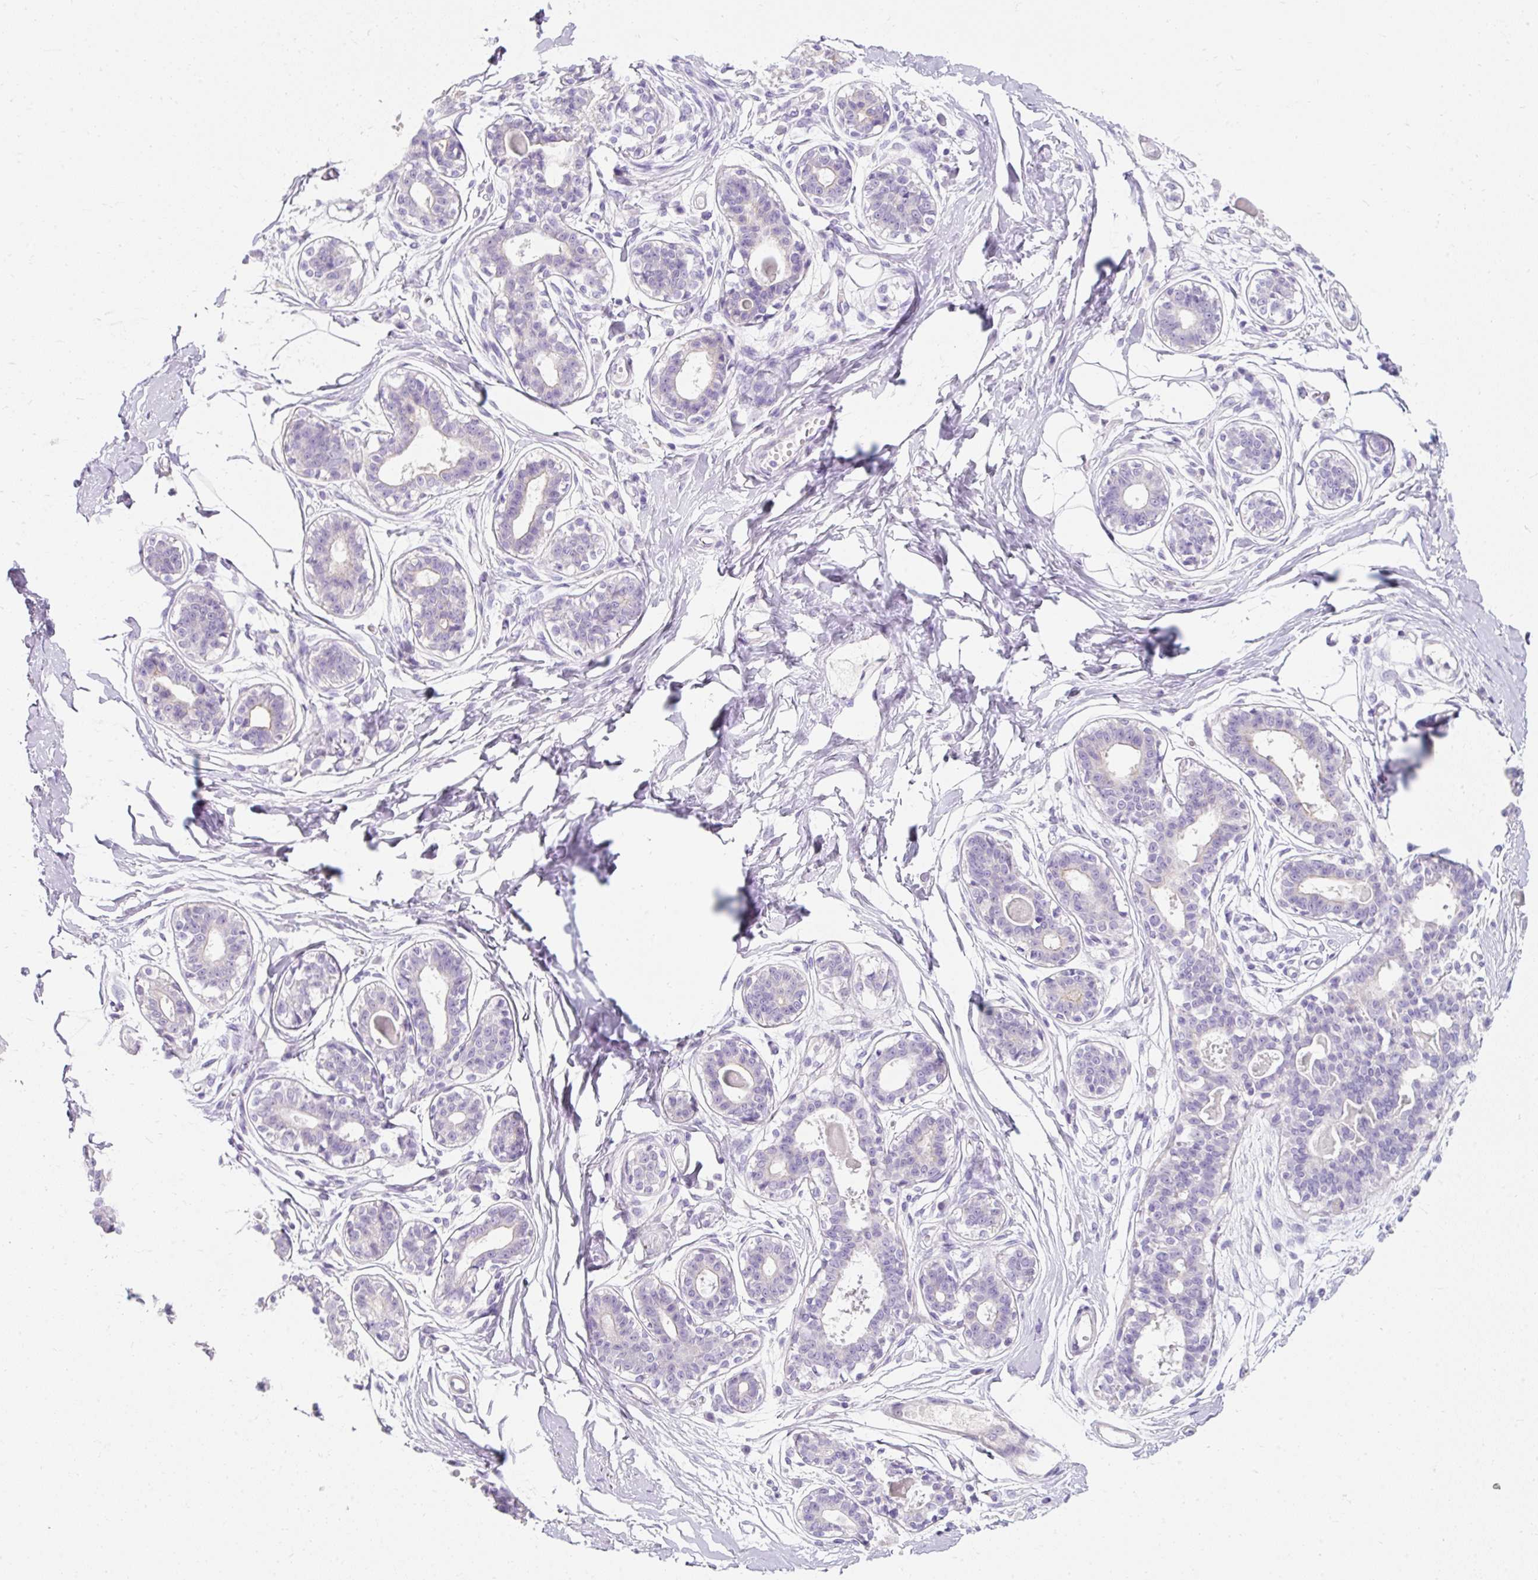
{"staining": {"intensity": "negative", "quantity": "none", "location": "none"}, "tissue": "breast", "cell_type": "Adipocytes", "image_type": "normal", "snomed": [{"axis": "morphology", "description": "Normal tissue, NOS"}, {"axis": "topography", "description": "Breast"}], "caption": "Breast was stained to show a protein in brown. There is no significant expression in adipocytes.", "gene": "TMEM213", "patient": {"sex": "female", "age": 45}}